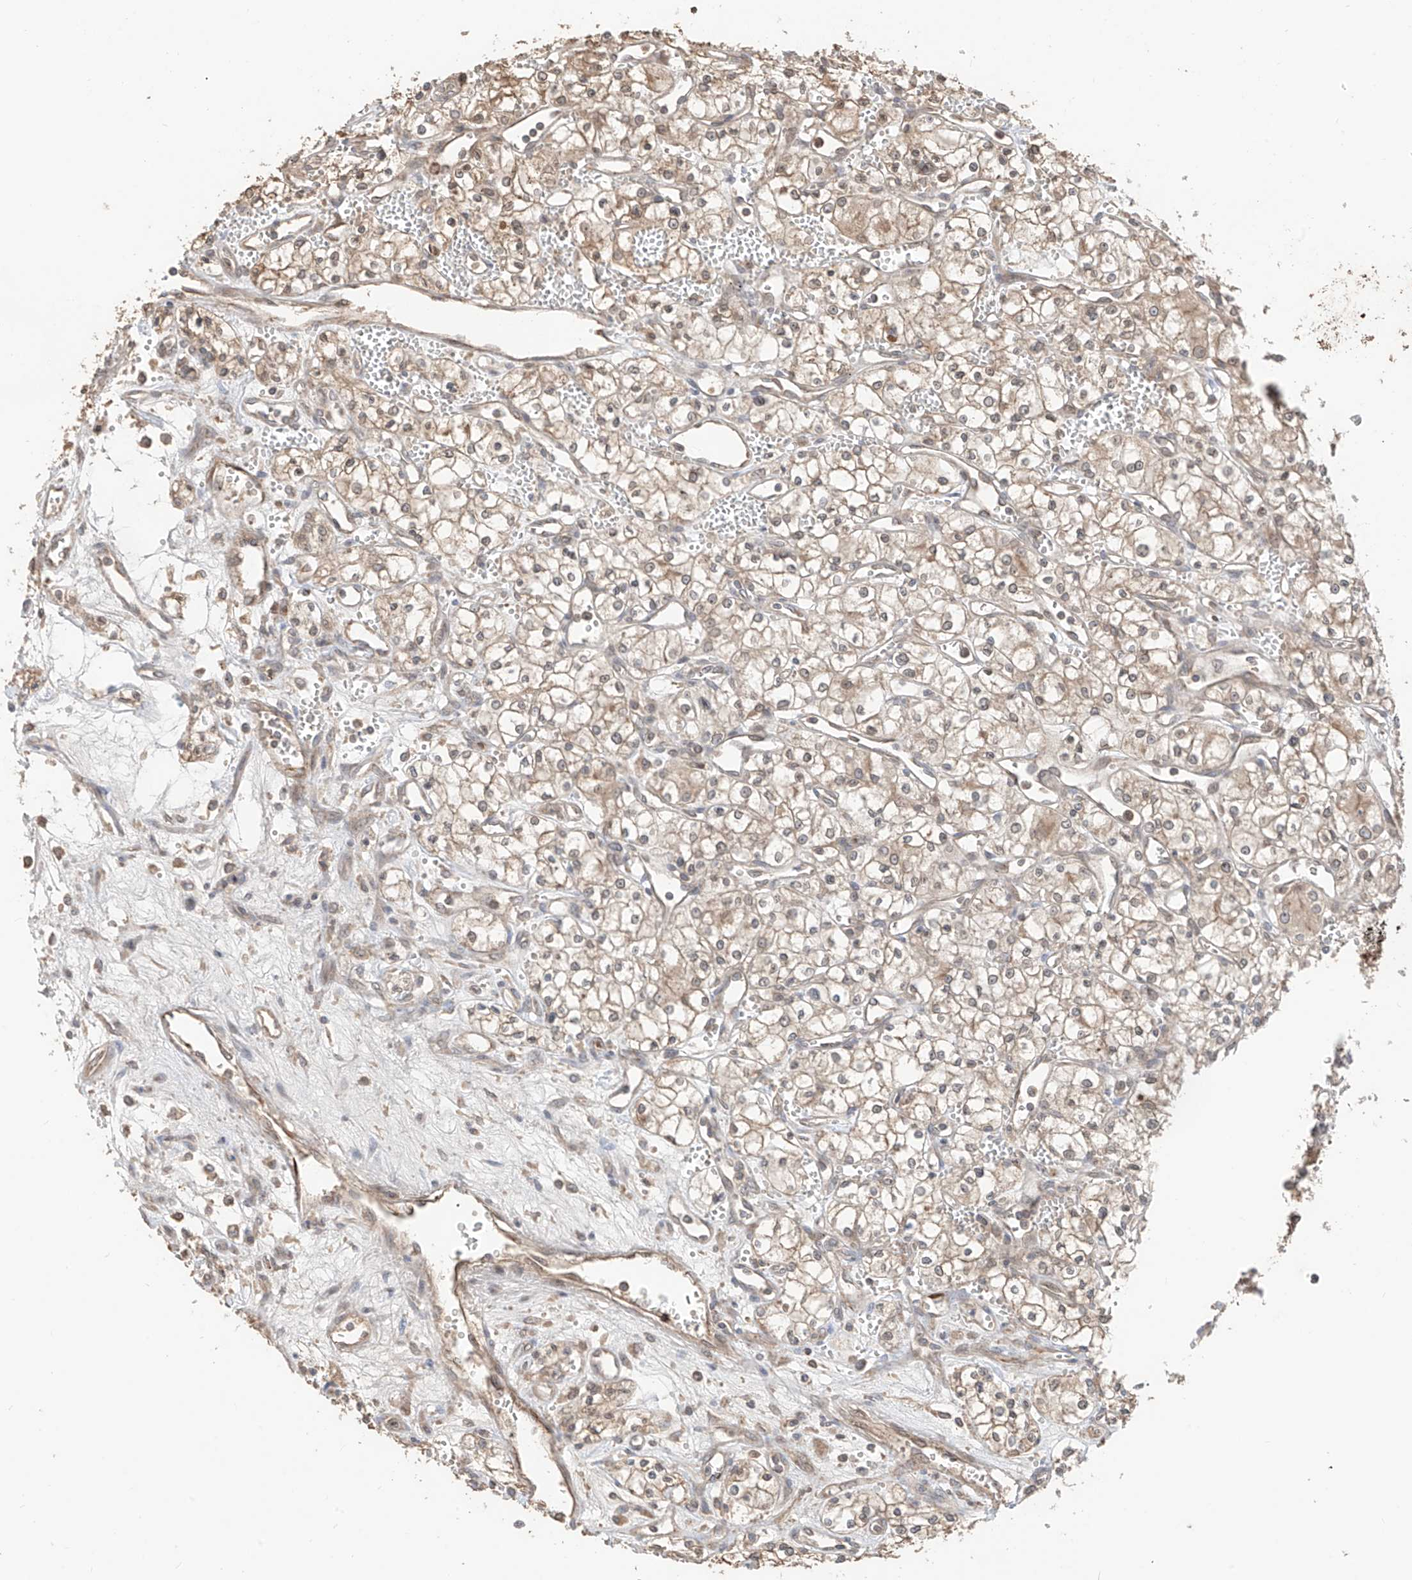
{"staining": {"intensity": "weak", "quantity": "25%-75%", "location": "cytoplasmic/membranous"}, "tissue": "renal cancer", "cell_type": "Tumor cells", "image_type": "cancer", "snomed": [{"axis": "morphology", "description": "Adenocarcinoma, NOS"}, {"axis": "topography", "description": "Kidney"}], "caption": "This is an image of IHC staining of renal cancer (adenocarcinoma), which shows weak staining in the cytoplasmic/membranous of tumor cells.", "gene": "AHCTF1", "patient": {"sex": "male", "age": 59}}